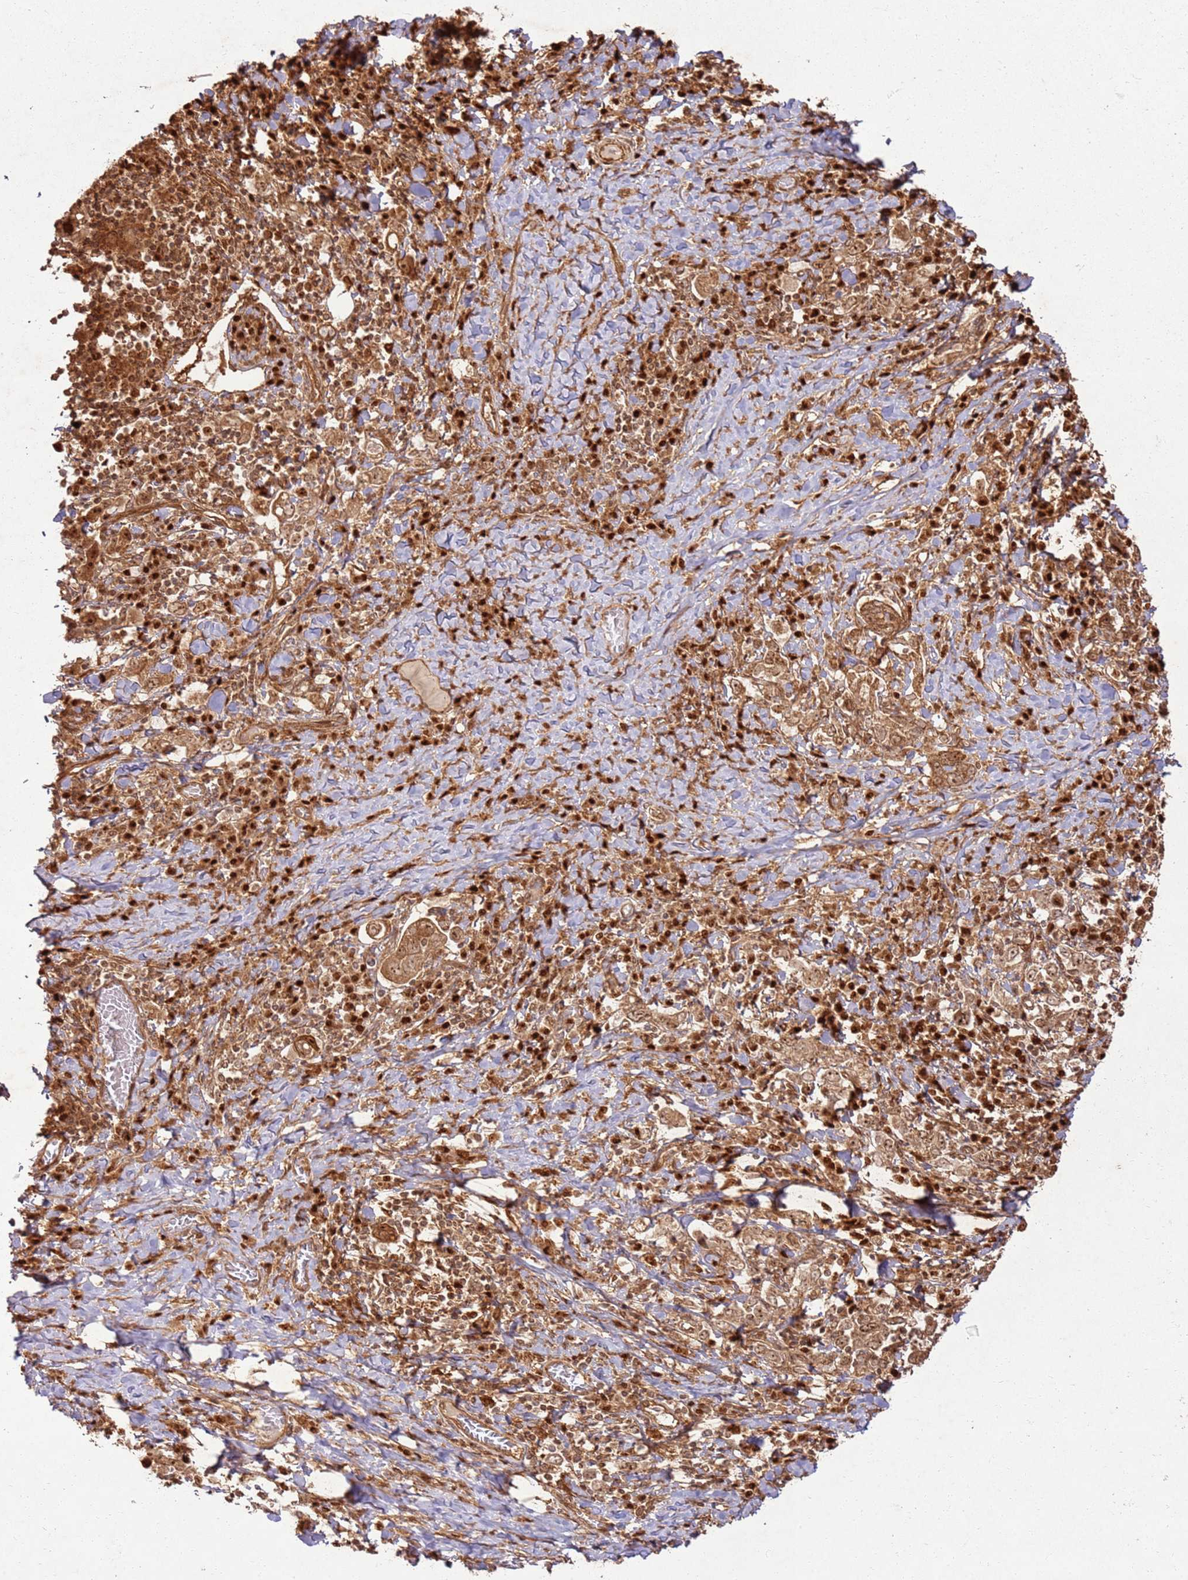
{"staining": {"intensity": "moderate", "quantity": ">75%", "location": "cytoplasmic/membranous,nuclear"}, "tissue": "stomach cancer", "cell_type": "Tumor cells", "image_type": "cancer", "snomed": [{"axis": "morphology", "description": "Adenocarcinoma, NOS"}, {"axis": "topography", "description": "Stomach, upper"}, {"axis": "topography", "description": "Stomach"}], "caption": "Adenocarcinoma (stomach) tissue exhibits moderate cytoplasmic/membranous and nuclear expression in approximately >75% of tumor cells (Stains: DAB in brown, nuclei in blue, Microscopy: brightfield microscopy at high magnification).", "gene": "TBC1D13", "patient": {"sex": "male", "age": 62}}